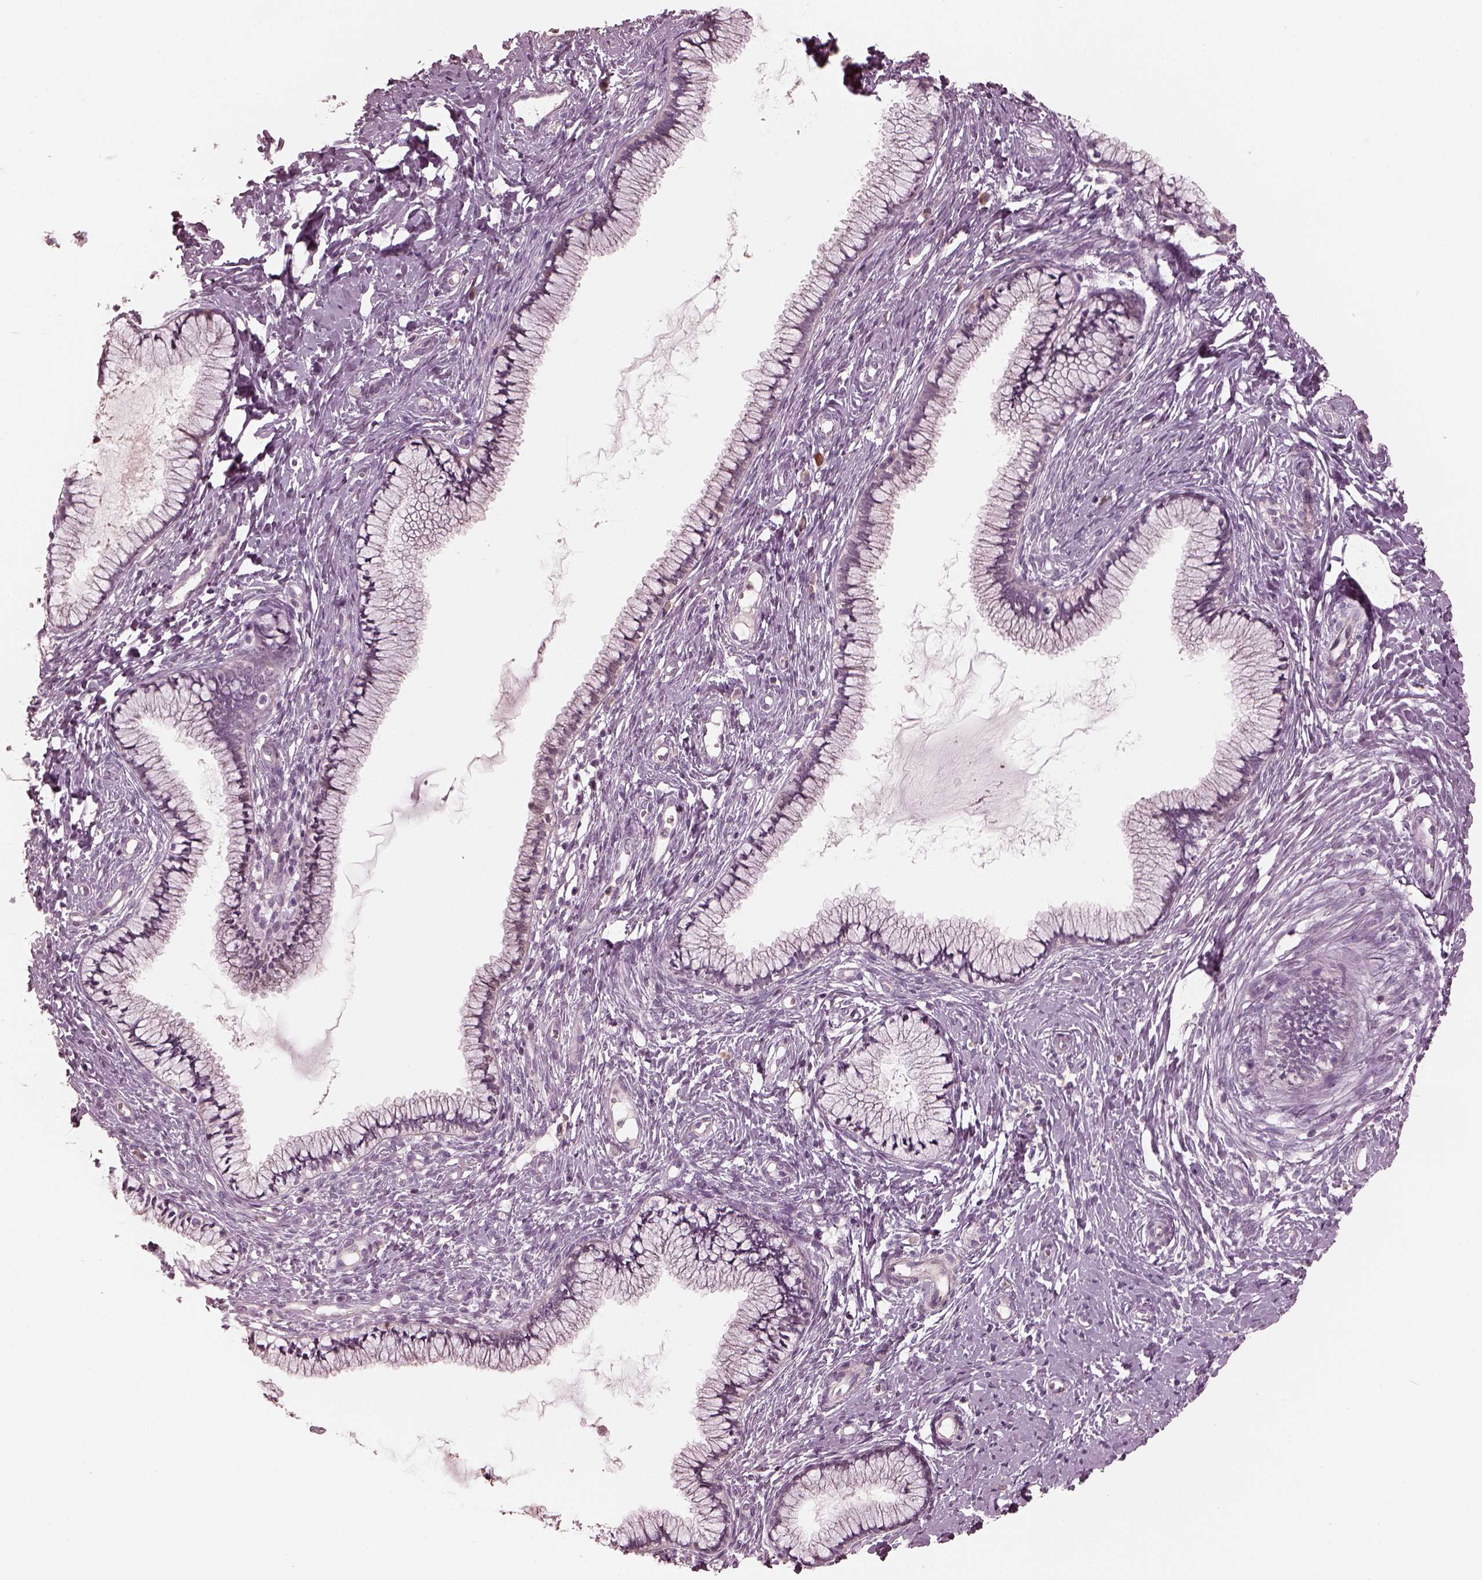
{"staining": {"intensity": "negative", "quantity": "none", "location": "none"}, "tissue": "cervix", "cell_type": "Glandular cells", "image_type": "normal", "snomed": [{"axis": "morphology", "description": "Normal tissue, NOS"}, {"axis": "topography", "description": "Cervix"}], "caption": "Histopathology image shows no significant protein staining in glandular cells of benign cervix. (DAB (3,3'-diaminobenzidine) IHC visualized using brightfield microscopy, high magnification).", "gene": "OPTC", "patient": {"sex": "female", "age": 40}}